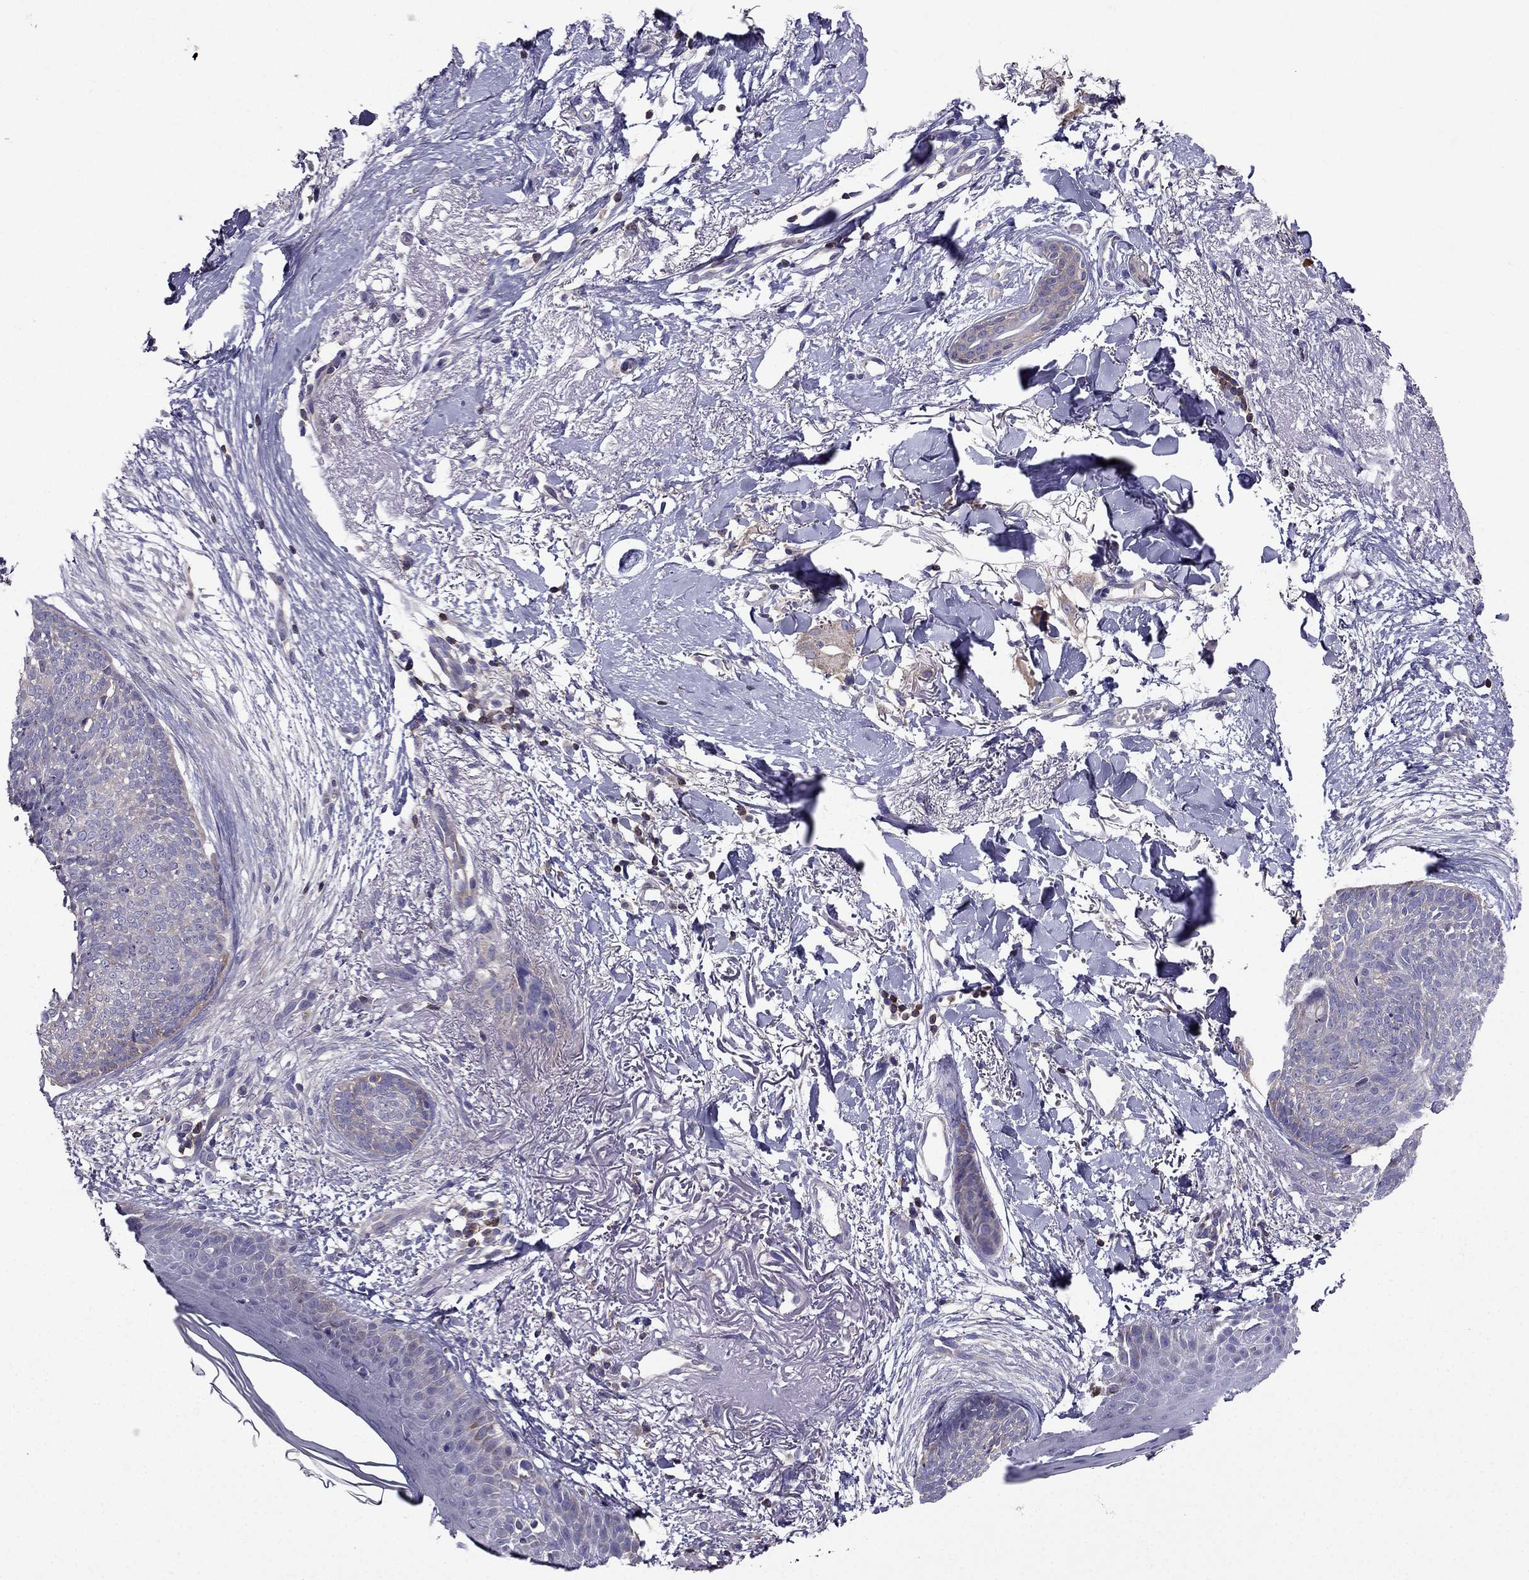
{"staining": {"intensity": "weak", "quantity": "<25%", "location": "cytoplasmic/membranous"}, "tissue": "skin cancer", "cell_type": "Tumor cells", "image_type": "cancer", "snomed": [{"axis": "morphology", "description": "Normal tissue, NOS"}, {"axis": "morphology", "description": "Basal cell carcinoma"}, {"axis": "topography", "description": "Skin"}], "caption": "This is a histopathology image of immunohistochemistry (IHC) staining of skin cancer, which shows no positivity in tumor cells. (DAB (3,3'-diaminobenzidine) immunohistochemistry, high magnification).", "gene": "AAK1", "patient": {"sex": "male", "age": 84}}